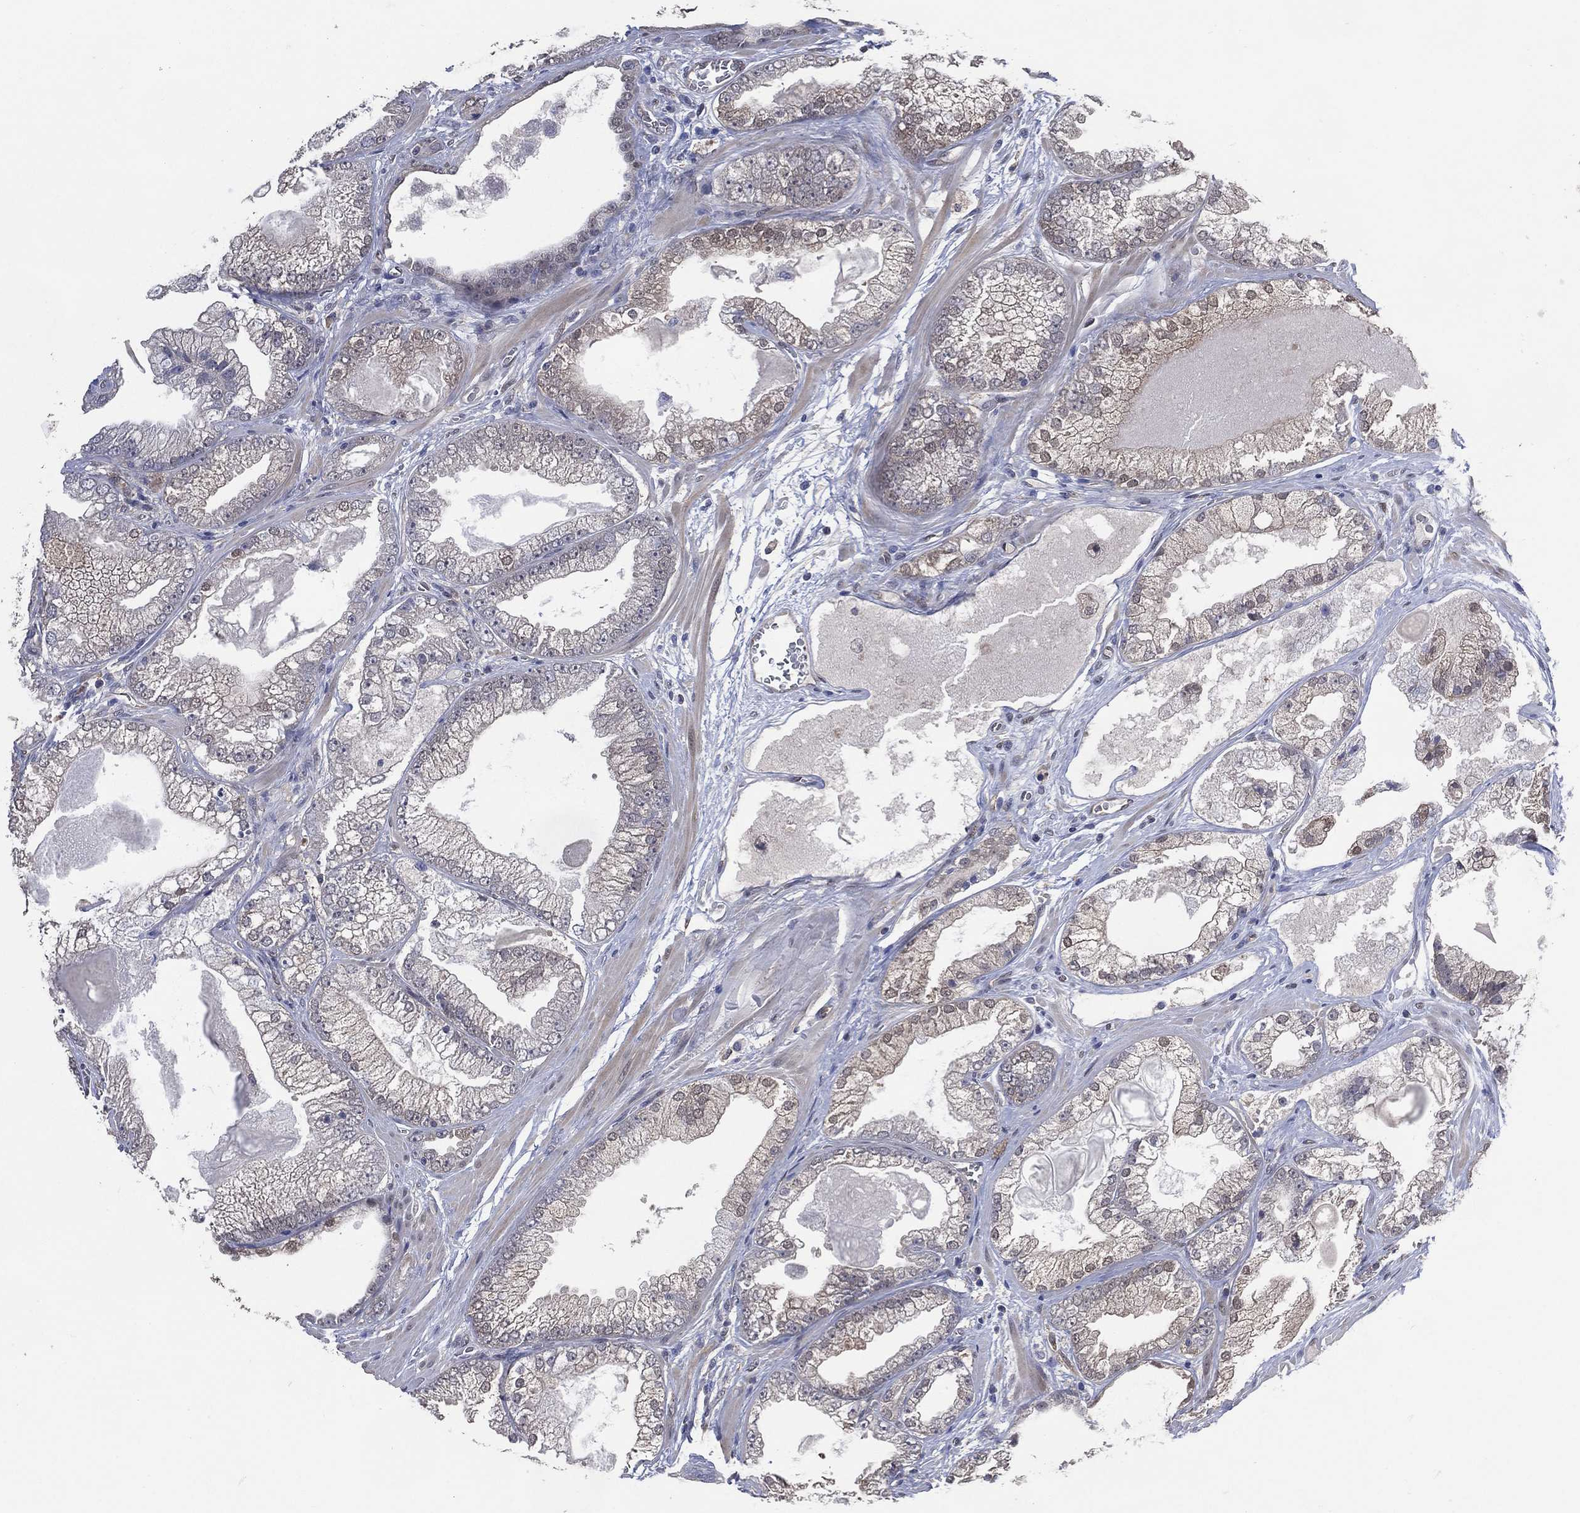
{"staining": {"intensity": "negative", "quantity": "none", "location": "none"}, "tissue": "prostate cancer", "cell_type": "Tumor cells", "image_type": "cancer", "snomed": [{"axis": "morphology", "description": "Adenocarcinoma, Low grade"}, {"axis": "topography", "description": "Prostate"}], "caption": "This is a image of IHC staining of prostate cancer, which shows no positivity in tumor cells.", "gene": "AK1", "patient": {"sex": "male", "age": 57}}